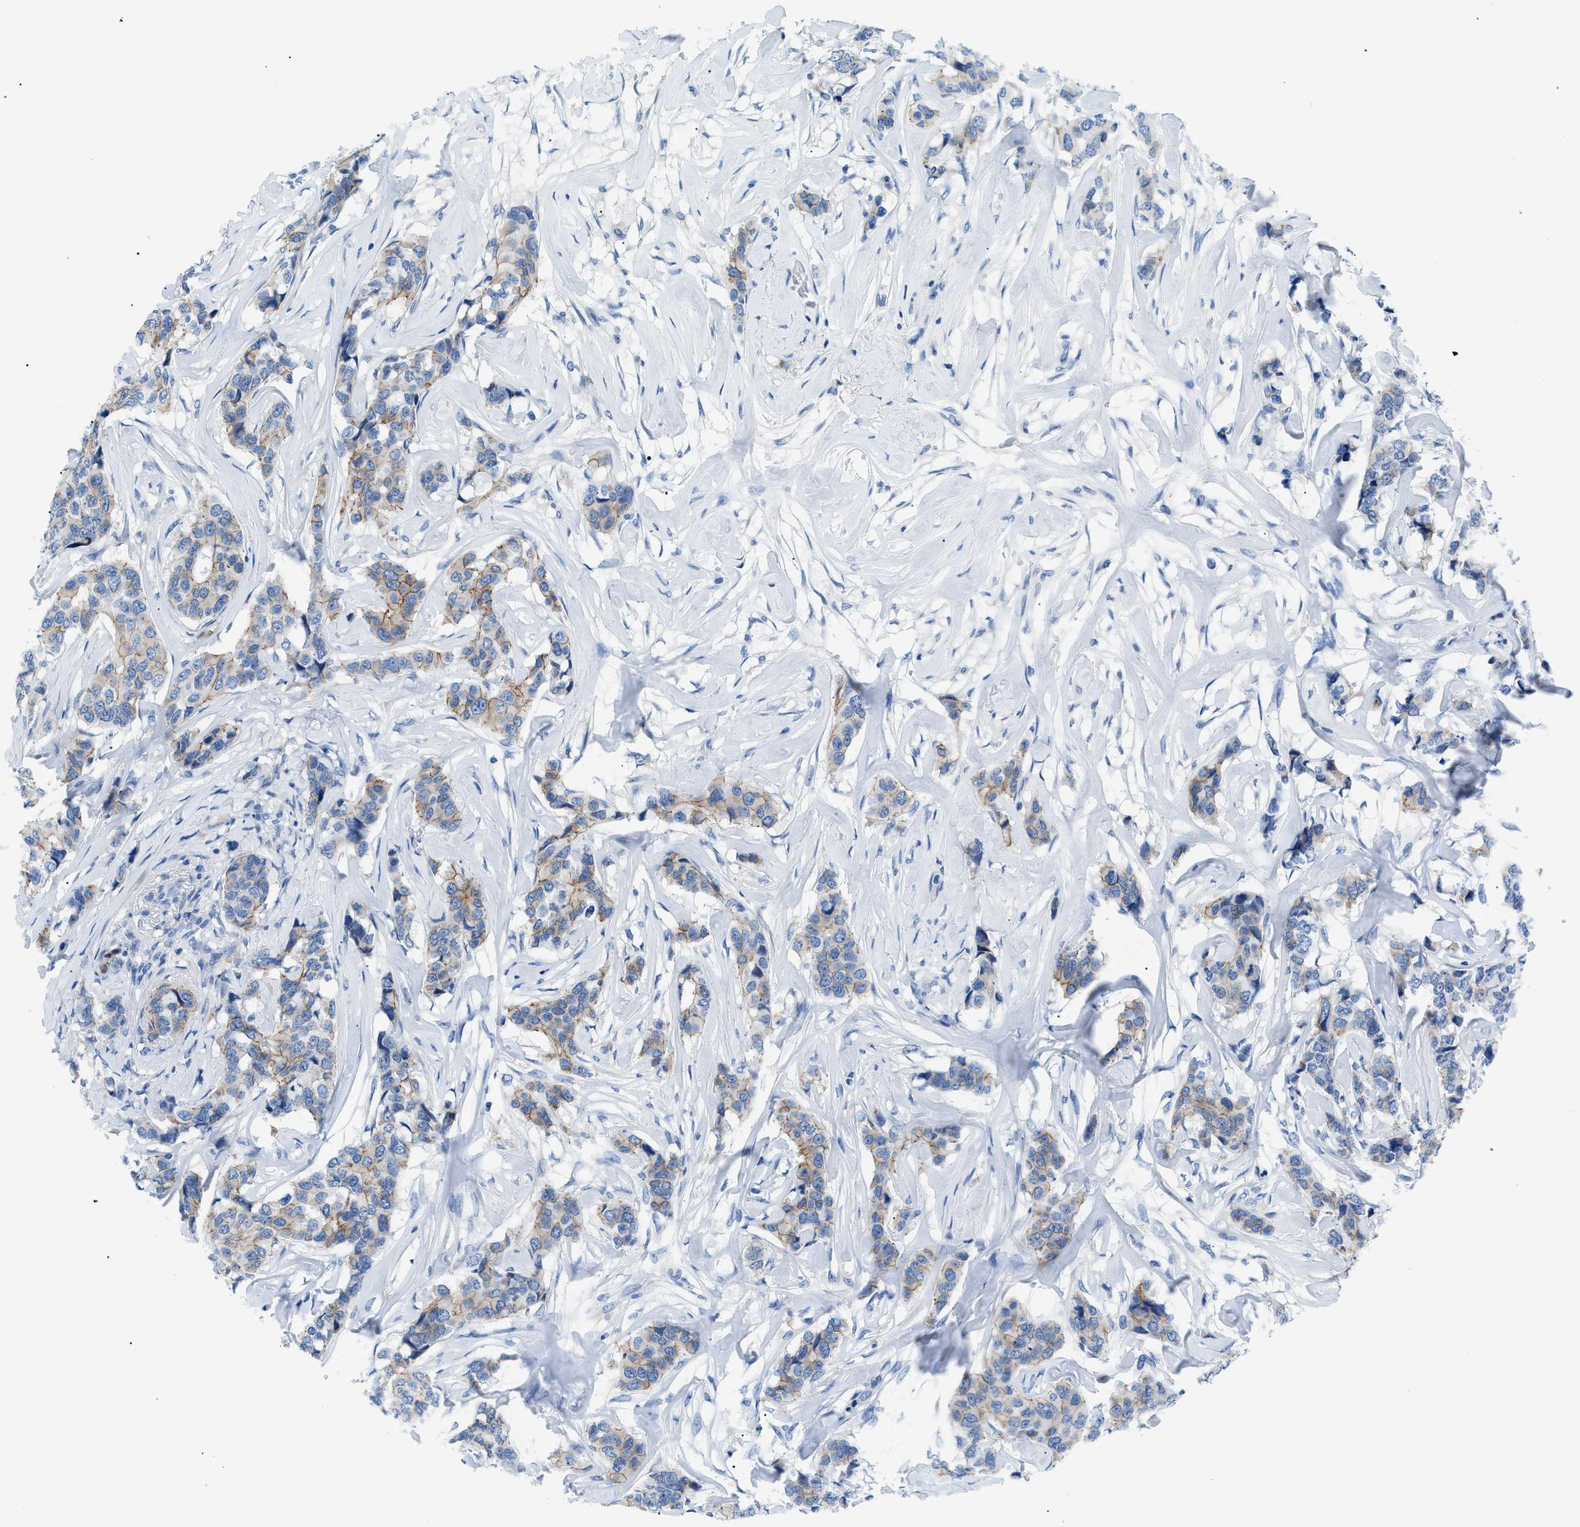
{"staining": {"intensity": "weak", "quantity": ">75%", "location": "cytoplasmic/membranous"}, "tissue": "breast cancer", "cell_type": "Tumor cells", "image_type": "cancer", "snomed": [{"axis": "morphology", "description": "Lobular carcinoma"}, {"axis": "topography", "description": "Breast"}], "caption": "The image exhibits immunohistochemical staining of breast cancer (lobular carcinoma). There is weak cytoplasmic/membranous staining is seen in approximately >75% of tumor cells. Using DAB (brown) and hematoxylin (blue) stains, captured at high magnification using brightfield microscopy.", "gene": "ZDHHC24", "patient": {"sex": "female", "age": 59}}